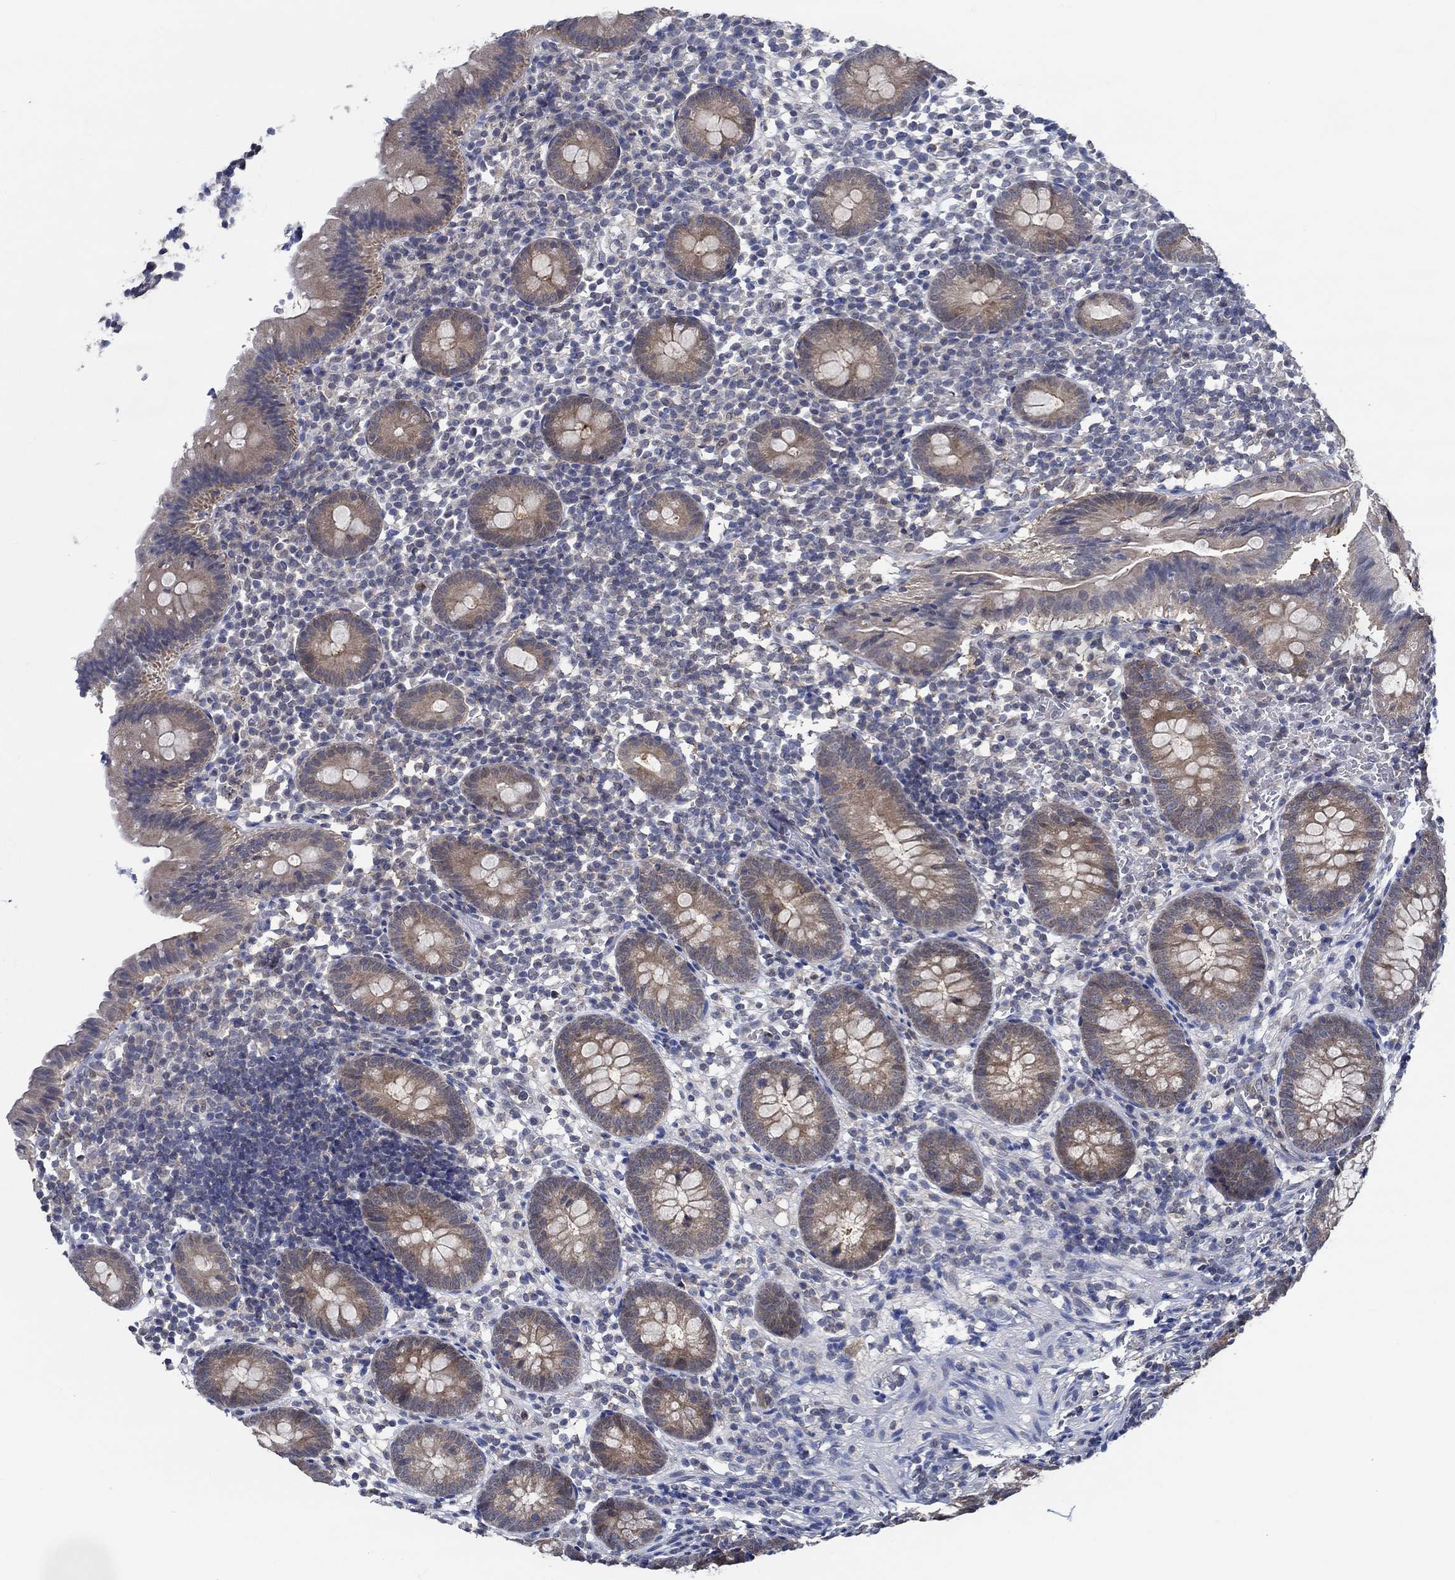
{"staining": {"intensity": "moderate", "quantity": "<25%", "location": "cytoplasmic/membranous"}, "tissue": "appendix", "cell_type": "Glandular cells", "image_type": "normal", "snomed": [{"axis": "morphology", "description": "Normal tissue, NOS"}, {"axis": "topography", "description": "Appendix"}], "caption": "A low amount of moderate cytoplasmic/membranous staining is seen in about <25% of glandular cells in normal appendix. (brown staining indicates protein expression, while blue staining denotes nuclei).", "gene": "DACT1", "patient": {"sex": "female", "age": 40}}